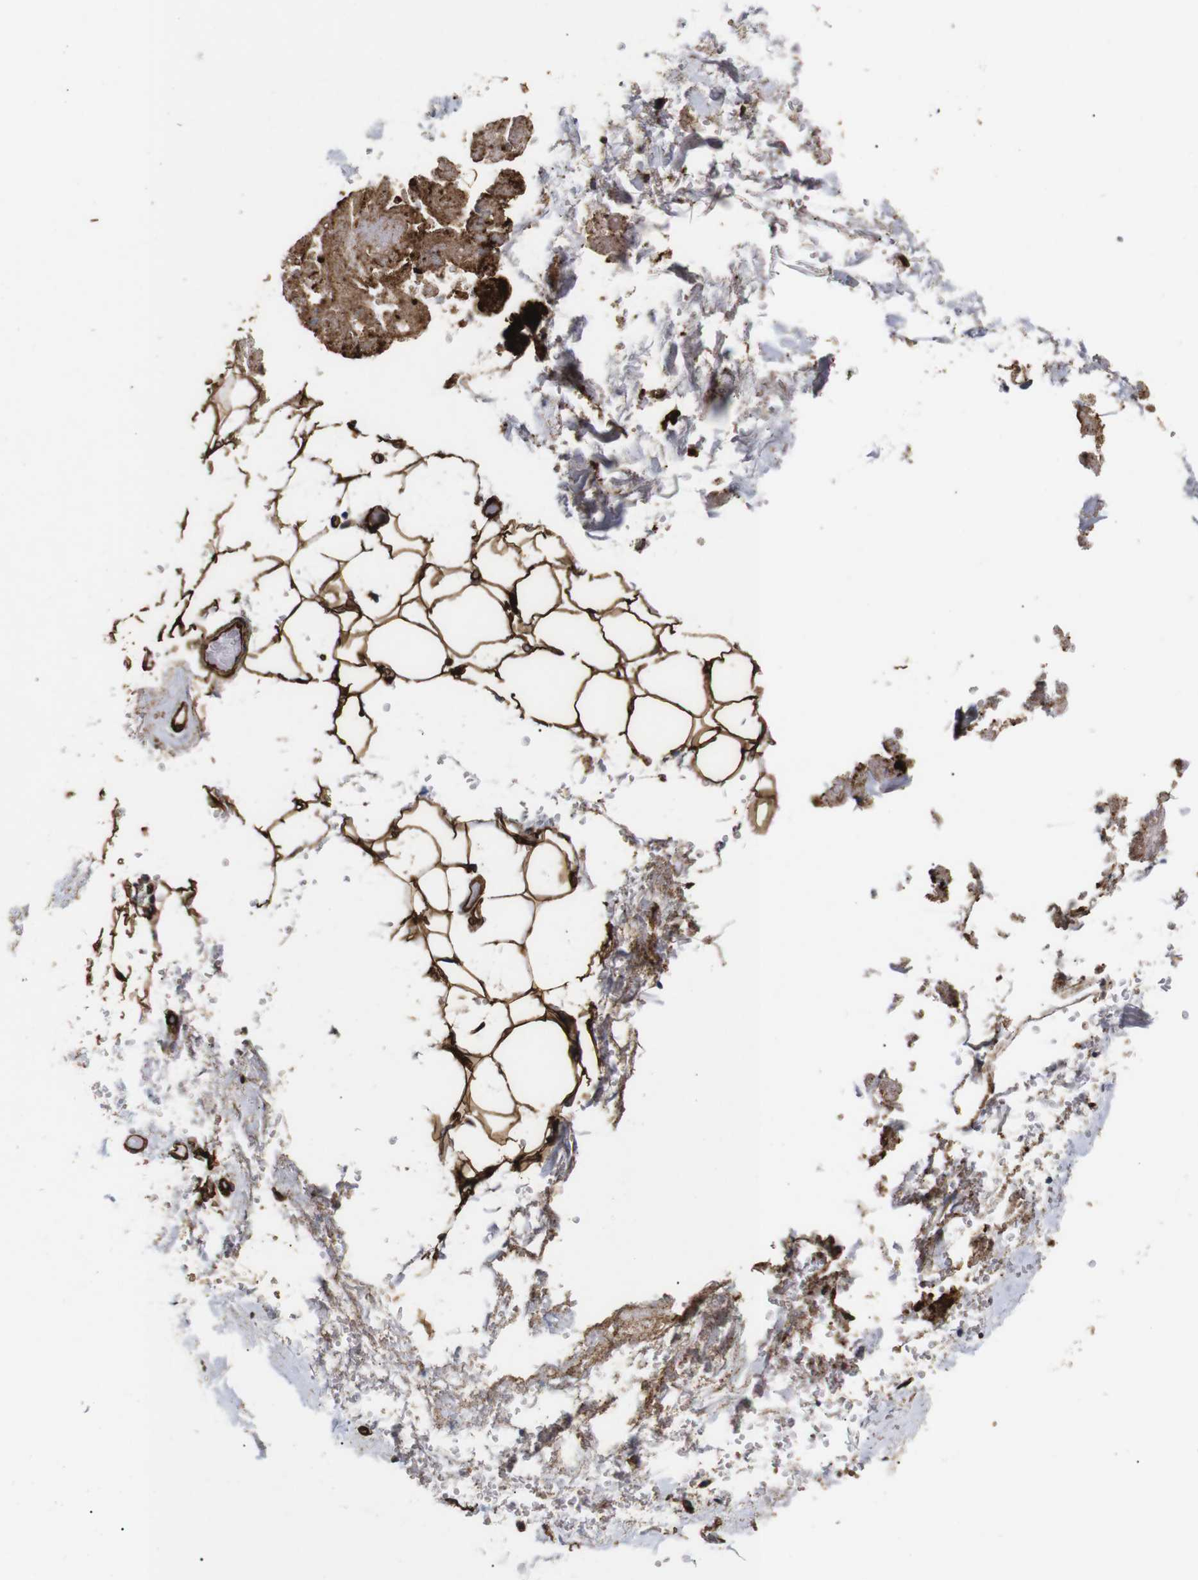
{"staining": {"intensity": "strong", "quantity": ">75%", "location": "cytoplasmic/membranous"}, "tissue": "breast", "cell_type": "Adipocytes", "image_type": "normal", "snomed": [{"axis": "morphology", "description": "Normal tissue, NOS"}, {"axis": "topography", "description": "Breast"}], "caption": "The immunohistochemical stain shows strong cytoplasmic/membranous staining in adipocytes of benign breast. The protein of interest is shown in brown color, while the nuclei are stained blue.", "gene": "CAV2", "patient": {"sex": "female", "age": 75}}